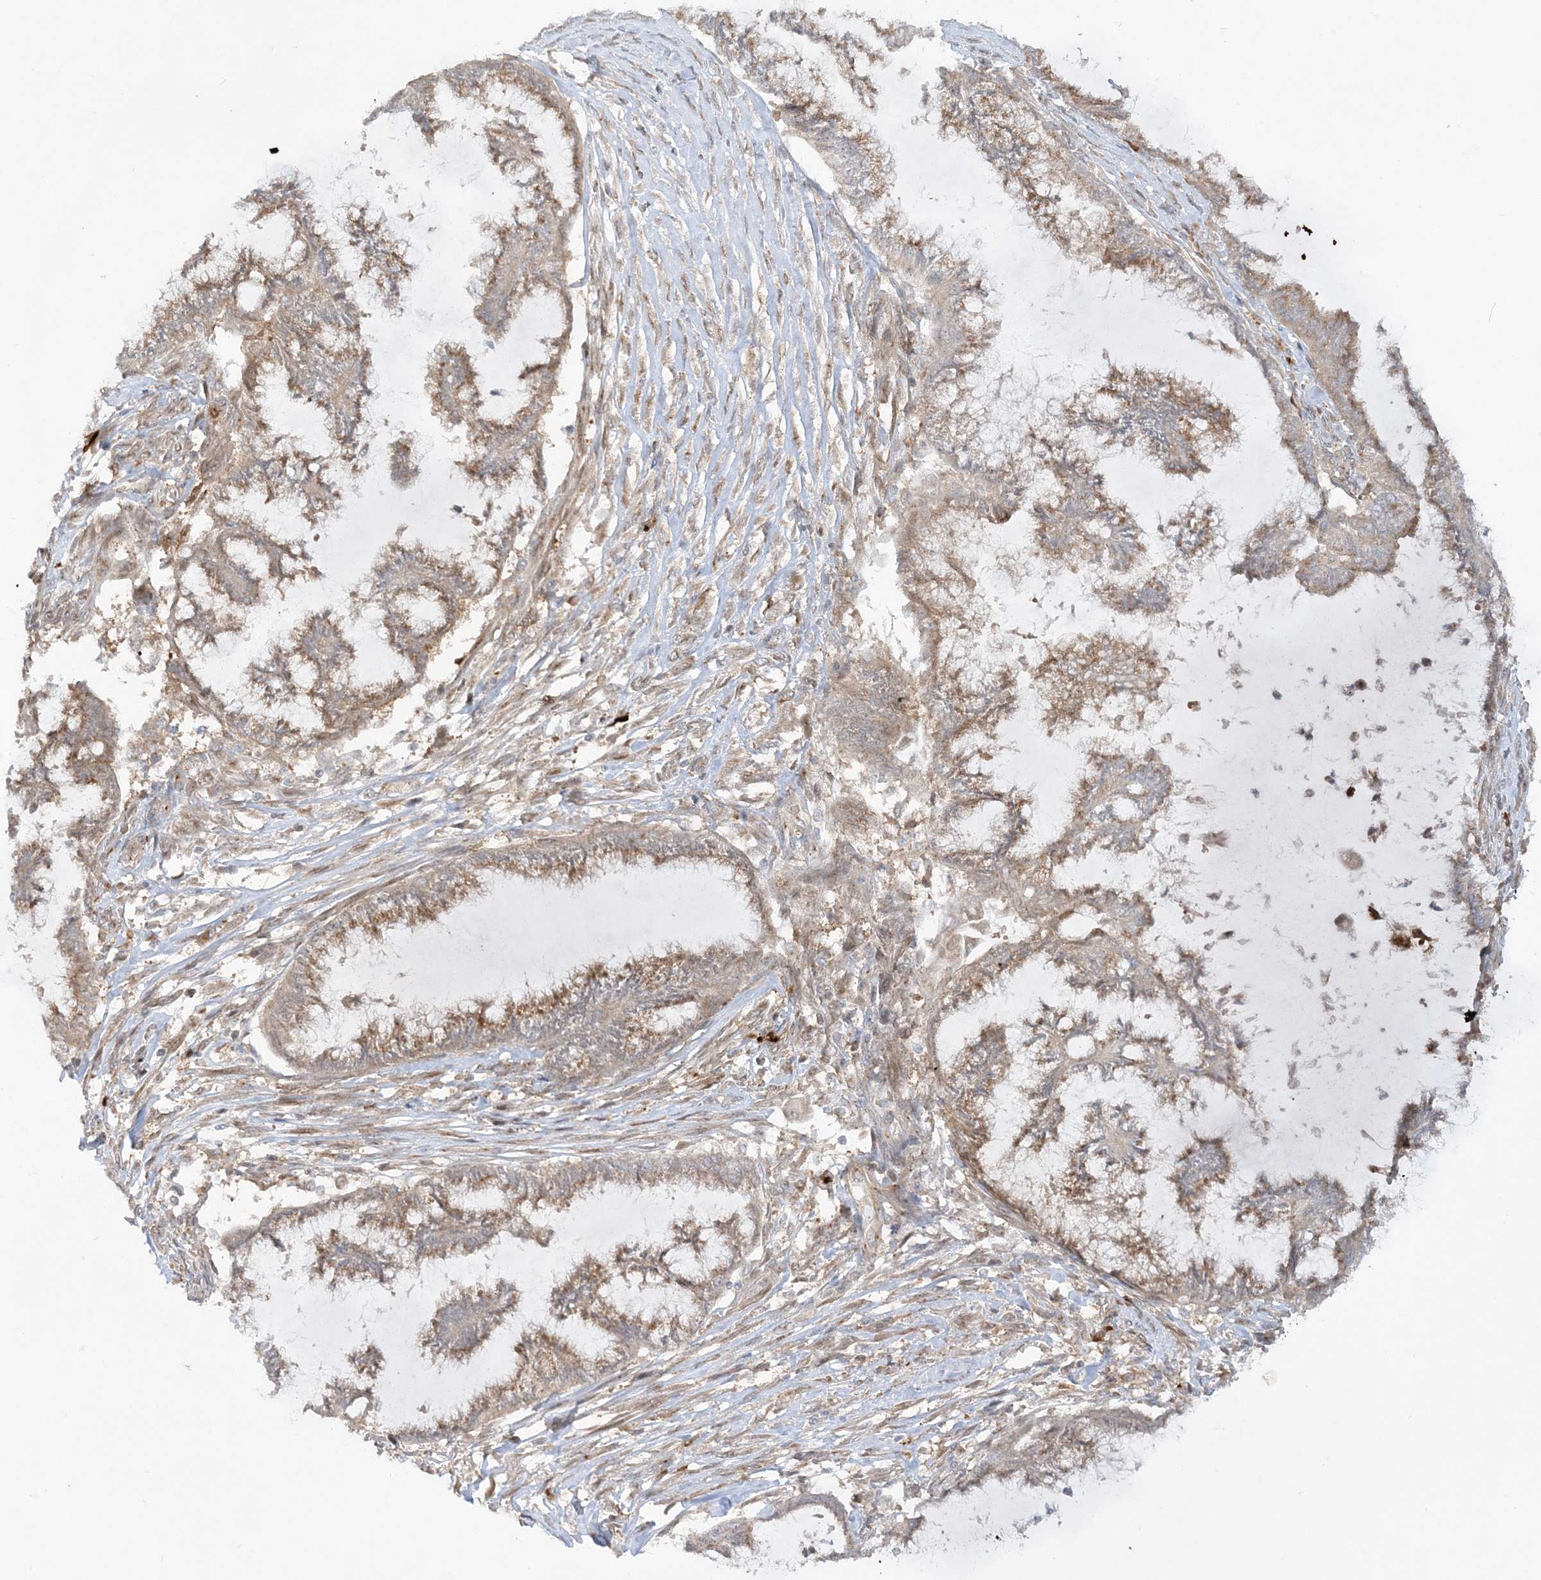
{"staining": {"intensity": "moderate", "quantity": ">75%", "location": "cytoplasmic/membranous"}, "tissue": "endometrial cancer", "cell_type": "Tumor cells", "image_type": "cancer", "snomed": [{"axis": "morphology", "description": "Adenocarcinoma, NOS"}, {"axis": "topography", "description": "Endometrium"}], "caption": "Tumor cells exhibit moderate cytoplasmic/membranous expression in about >75% of cells in adenocarcinoma (endometrial).", "gene": "RPP40", "patient": {"sex": "female", "age": 86}}